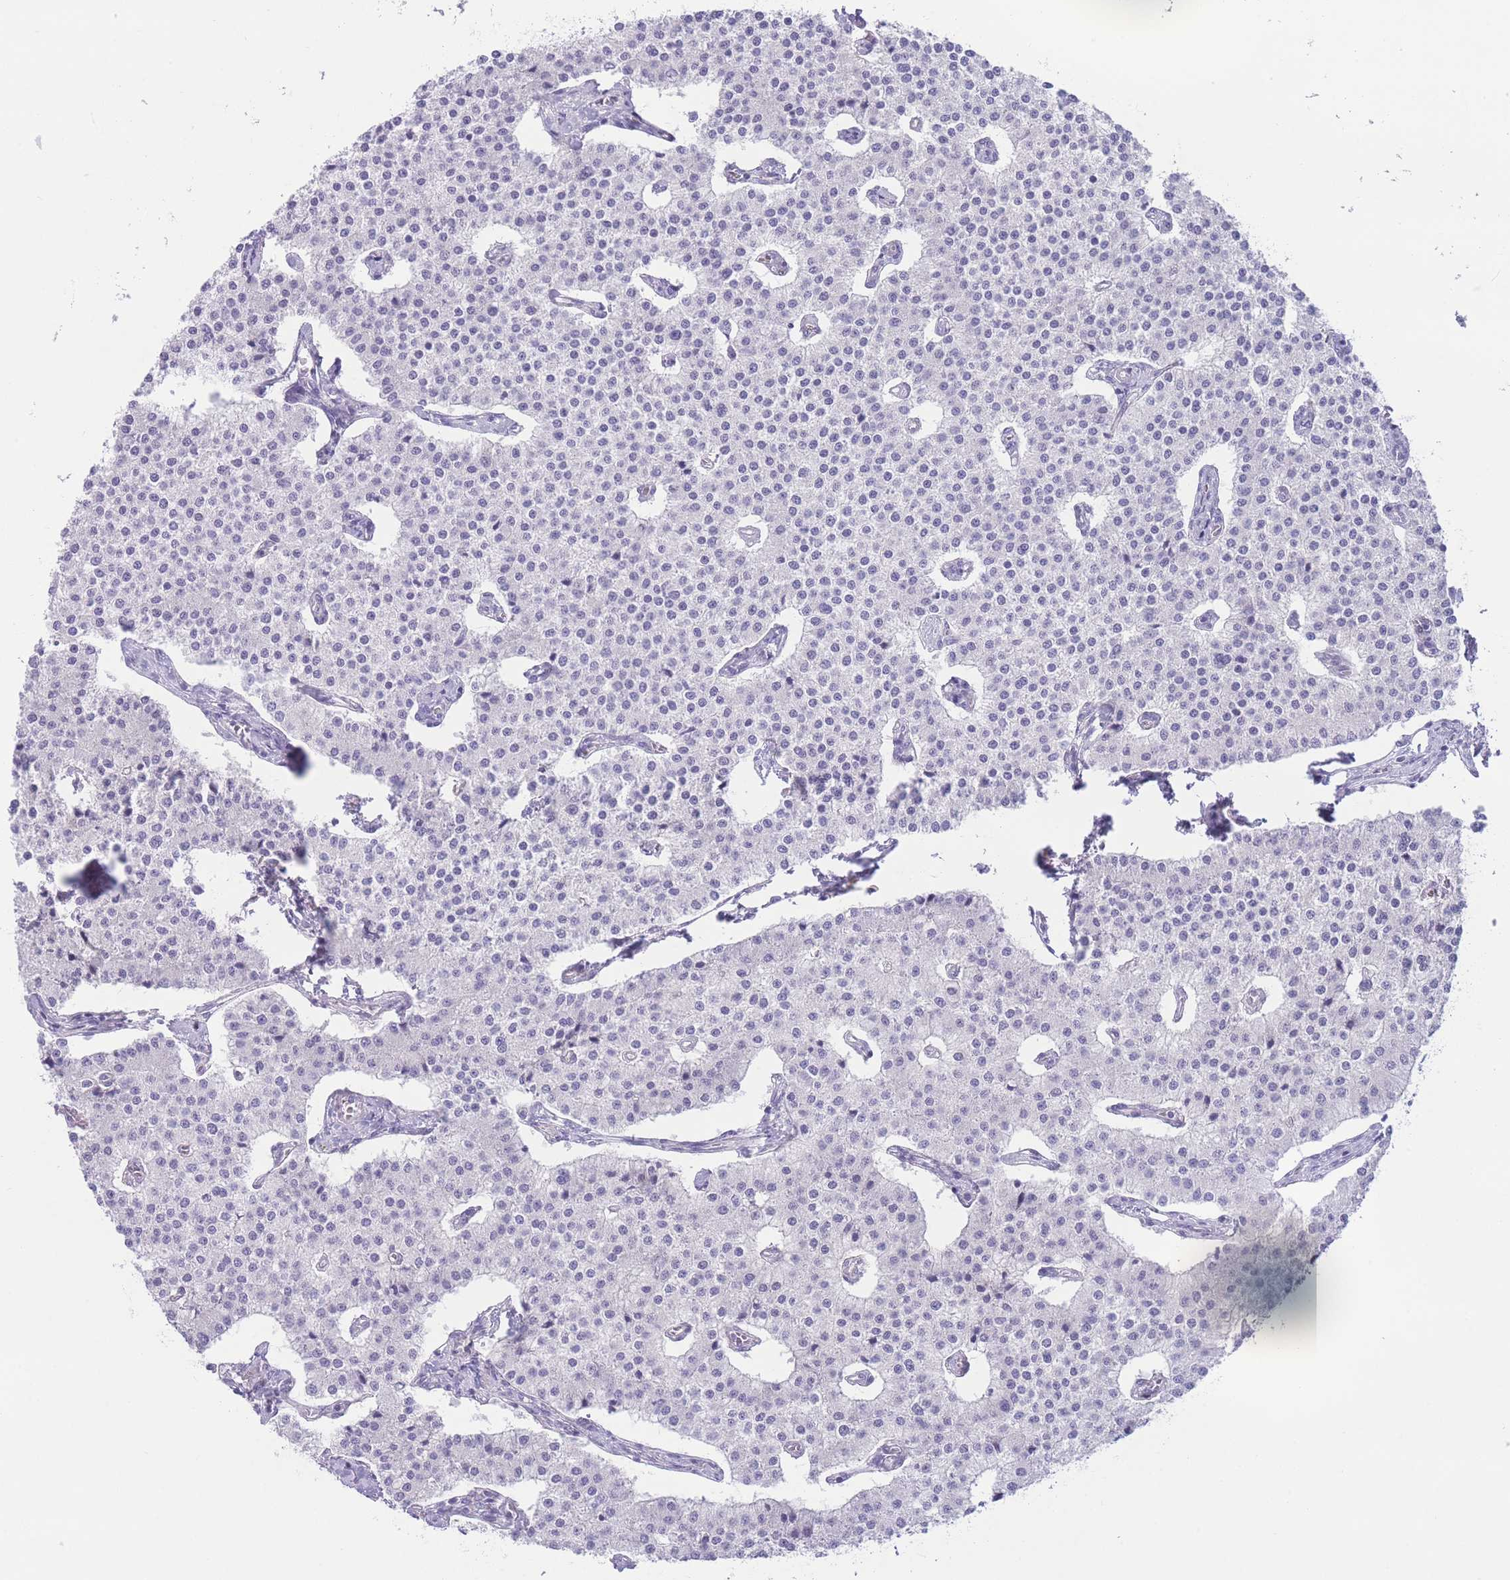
{"staining": {"intensity": "negative", "quantity": "none", "location": "none"}, "tissue": "carcinoid", "cell_type": "Tumor cells", "image_type": "cancer", "snomed": [{"axis": "morphology", "description": "Carcinoid, malignant, NOS"}, {"axis": "topography", "description": "Colon"}], "caption": "Immunohistochemical staining of carcinoid demonstrates no significant staining in tumor cells. (DAB immunohistochemistry with hematoxylin counter stain).", "gene": "BHLHA15", "patient": {"sex": "female", "age": 52}}